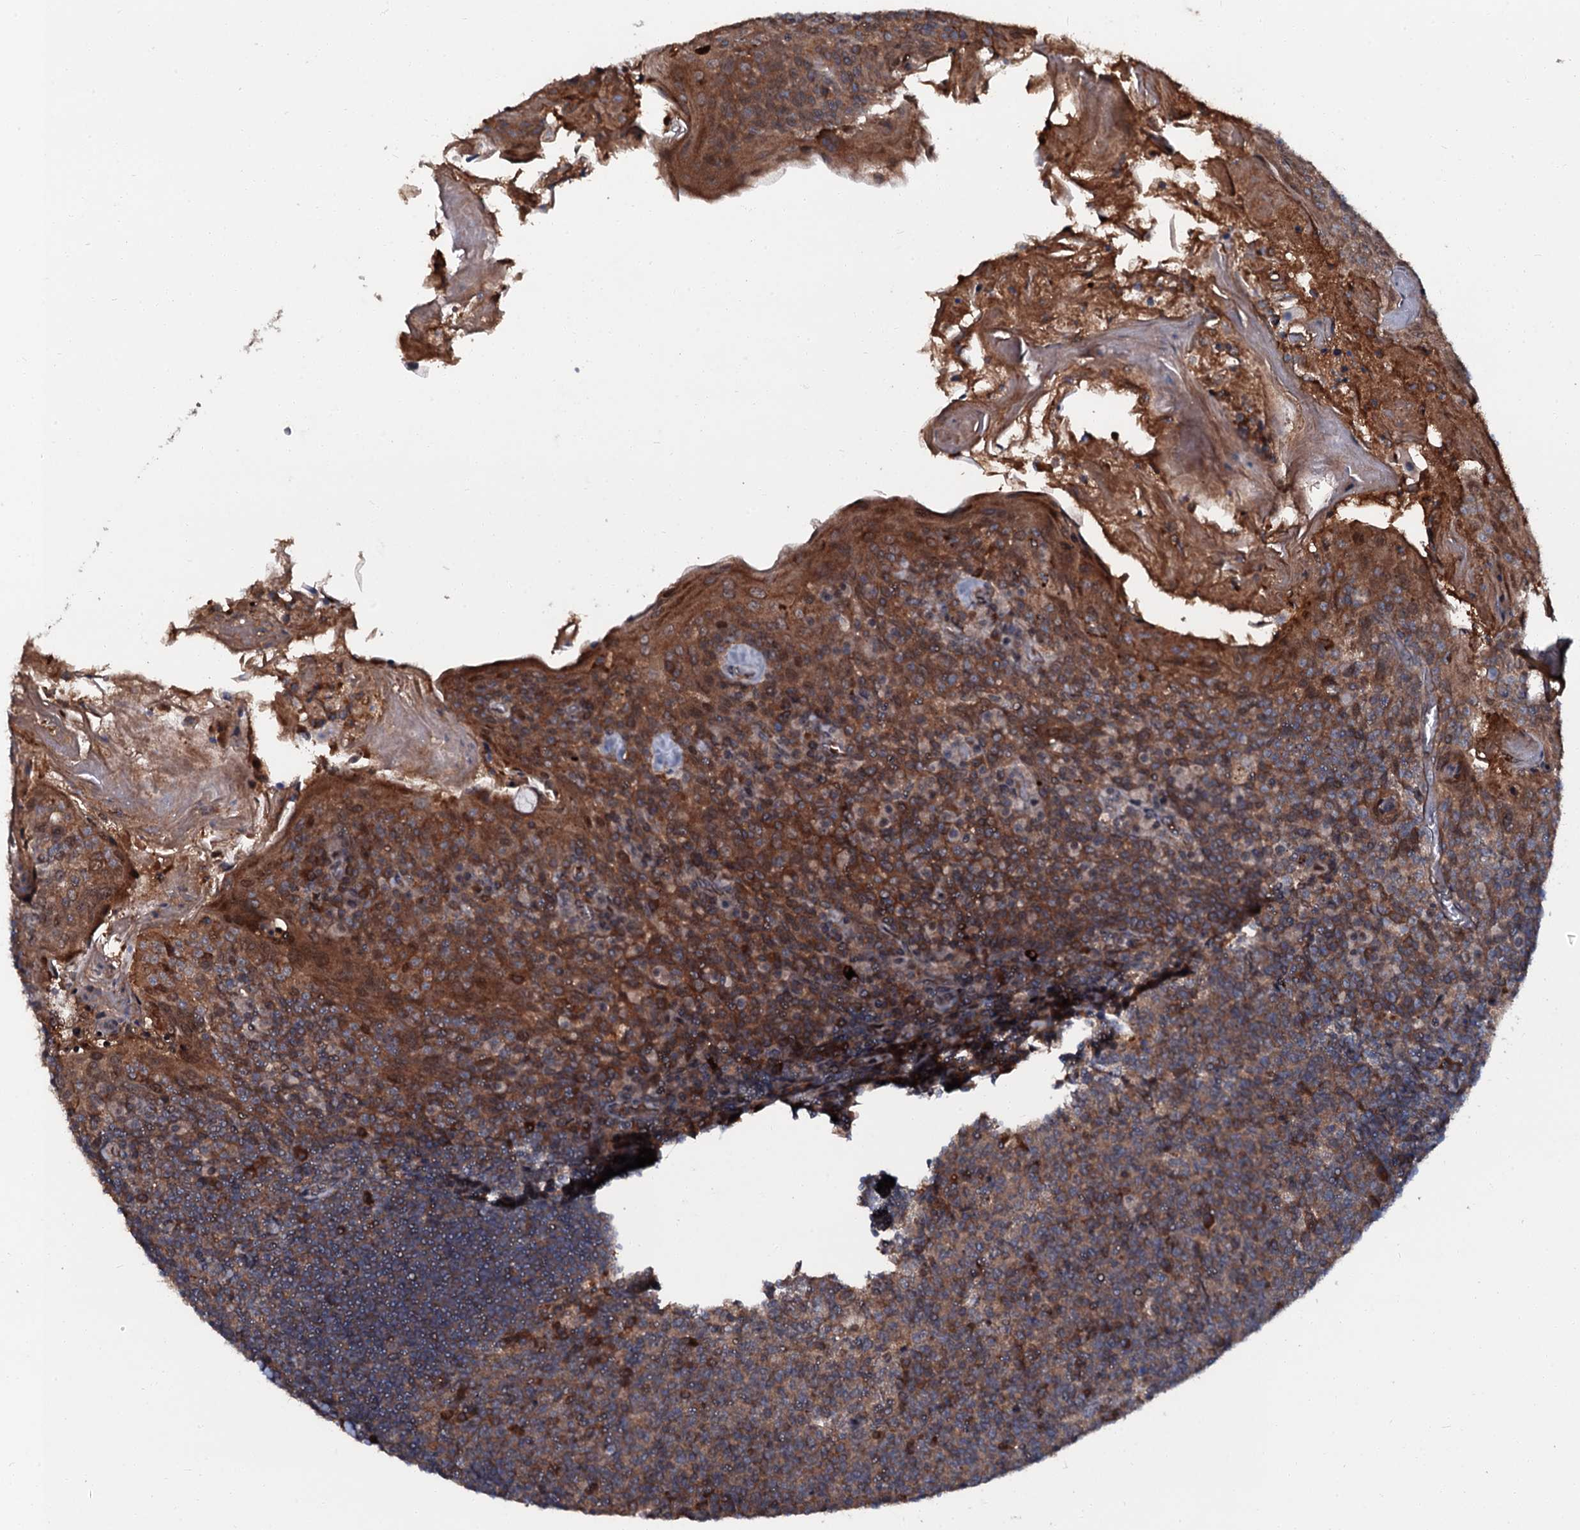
{"staining": {"intensity": "moderate", "quantity": "25%-75%", "location": "cytoplasmic/membranous"}, "tissue": "tonsil", "cell_type": "Germinal center cells", "image_type": "normal", "snomed": [{"axis": "morphology", "description": "Normal tissue, NOS"}, {"axis": "topography", "description": "Tonsil"}], "caption": "Immunohistochemical staining of normal tonsil shows moderate cytoplasmic/membranous protein positivity in approximately 25%-75% of germinal center cells. The protein is shown in brown color, while the nuclei are stained blue.", "gene": "N4BP1", "patient": {"sex": "female", "age": 10}}